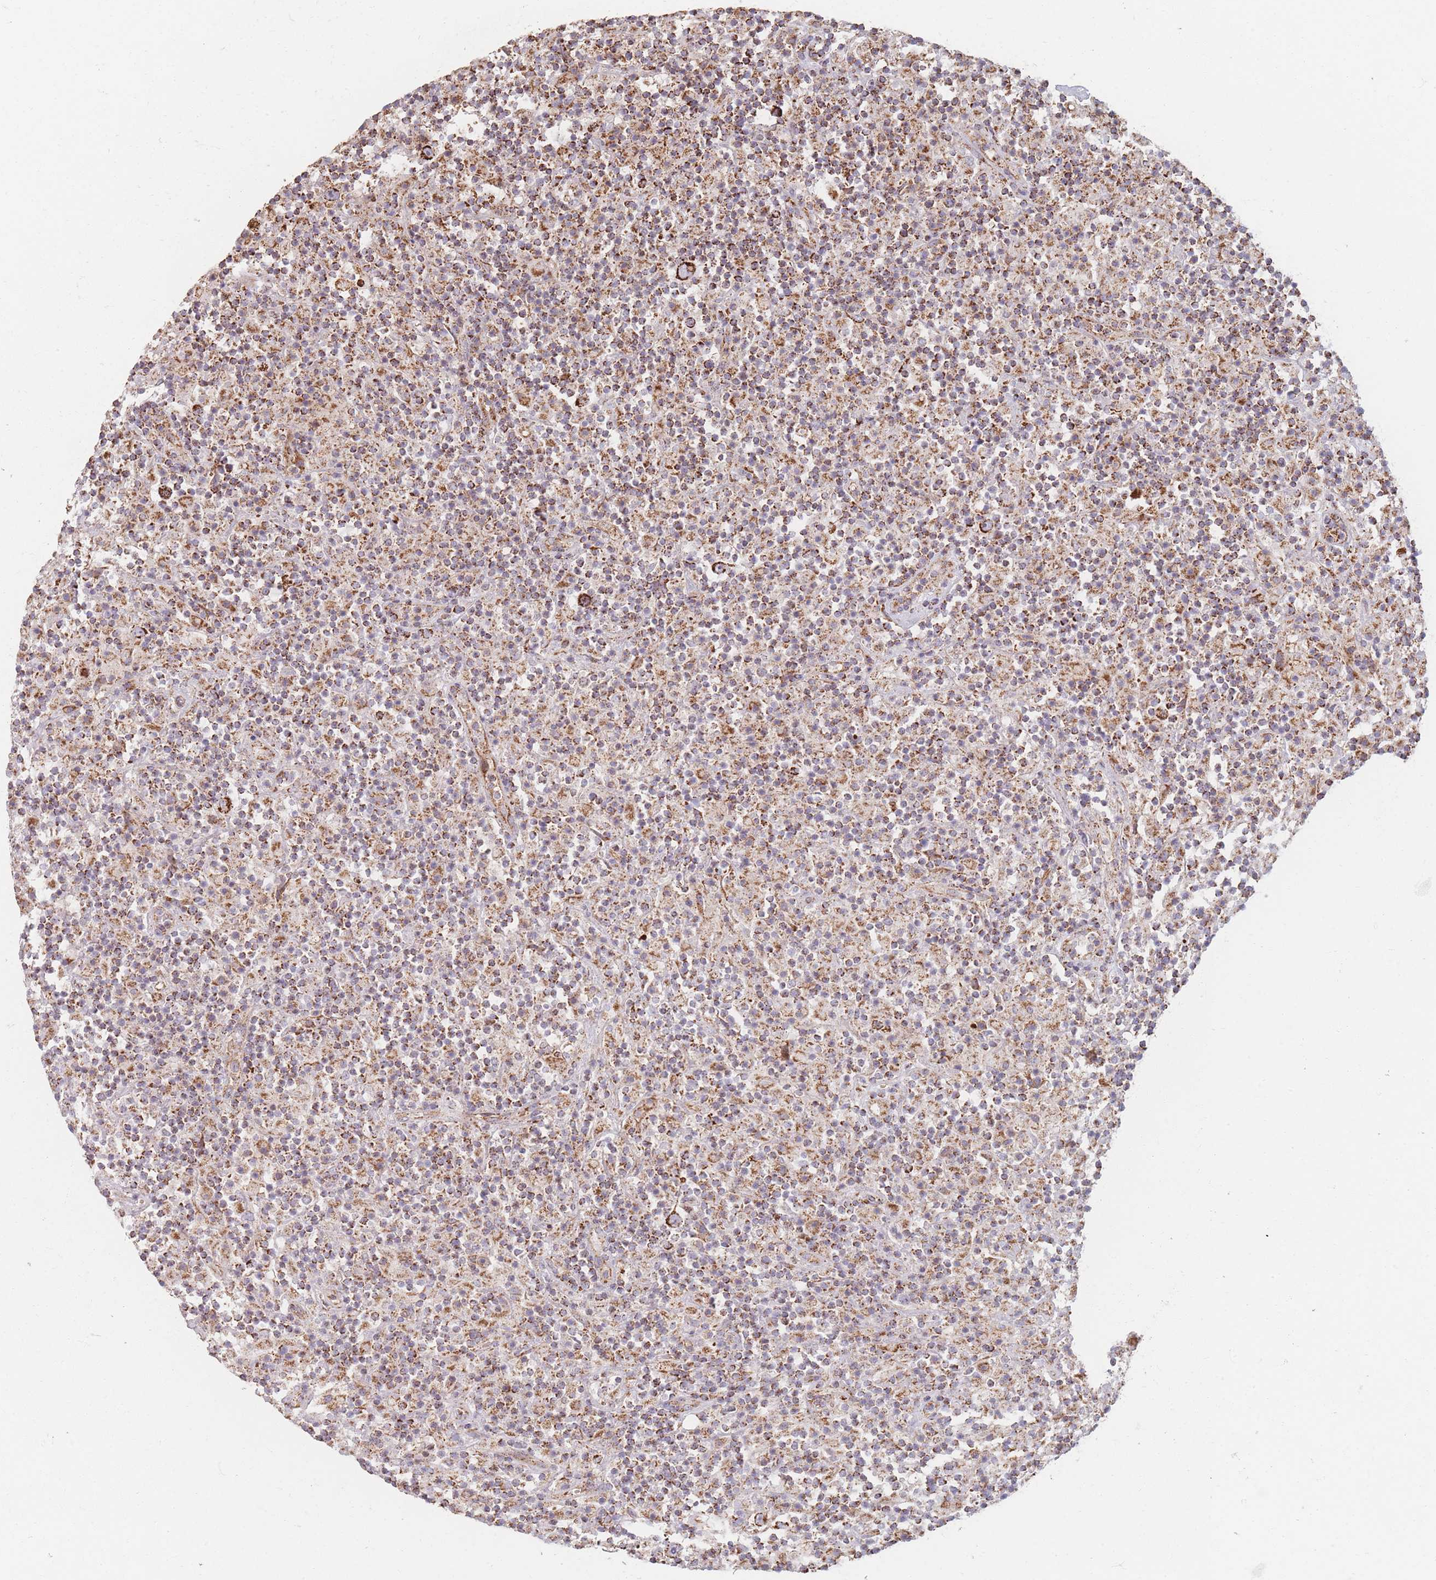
{"staining": {"intensity": "strong", "quantity": ">75%", "location": "cytoplasmic/membranous"}, "tissue": "lymphoma", "cell_type": "Tumor cells", "image_type": "cancer", "snomed": [{"axis": "morphology", "description": "Hodgkin's disease, NOS"}, {"axis": "topography", "description": "Lymph node"}], "caption": "This micrograph demonstrates lymphoma stained with immunohistochemistry to label a protein in brown. The cytoplasmic/membranous of tumor cells show strong positivity for the protein. Nuclei are counter-stained blue.", "gene": "ESRP2", "patient": {"sex": "male", "age": 70}}